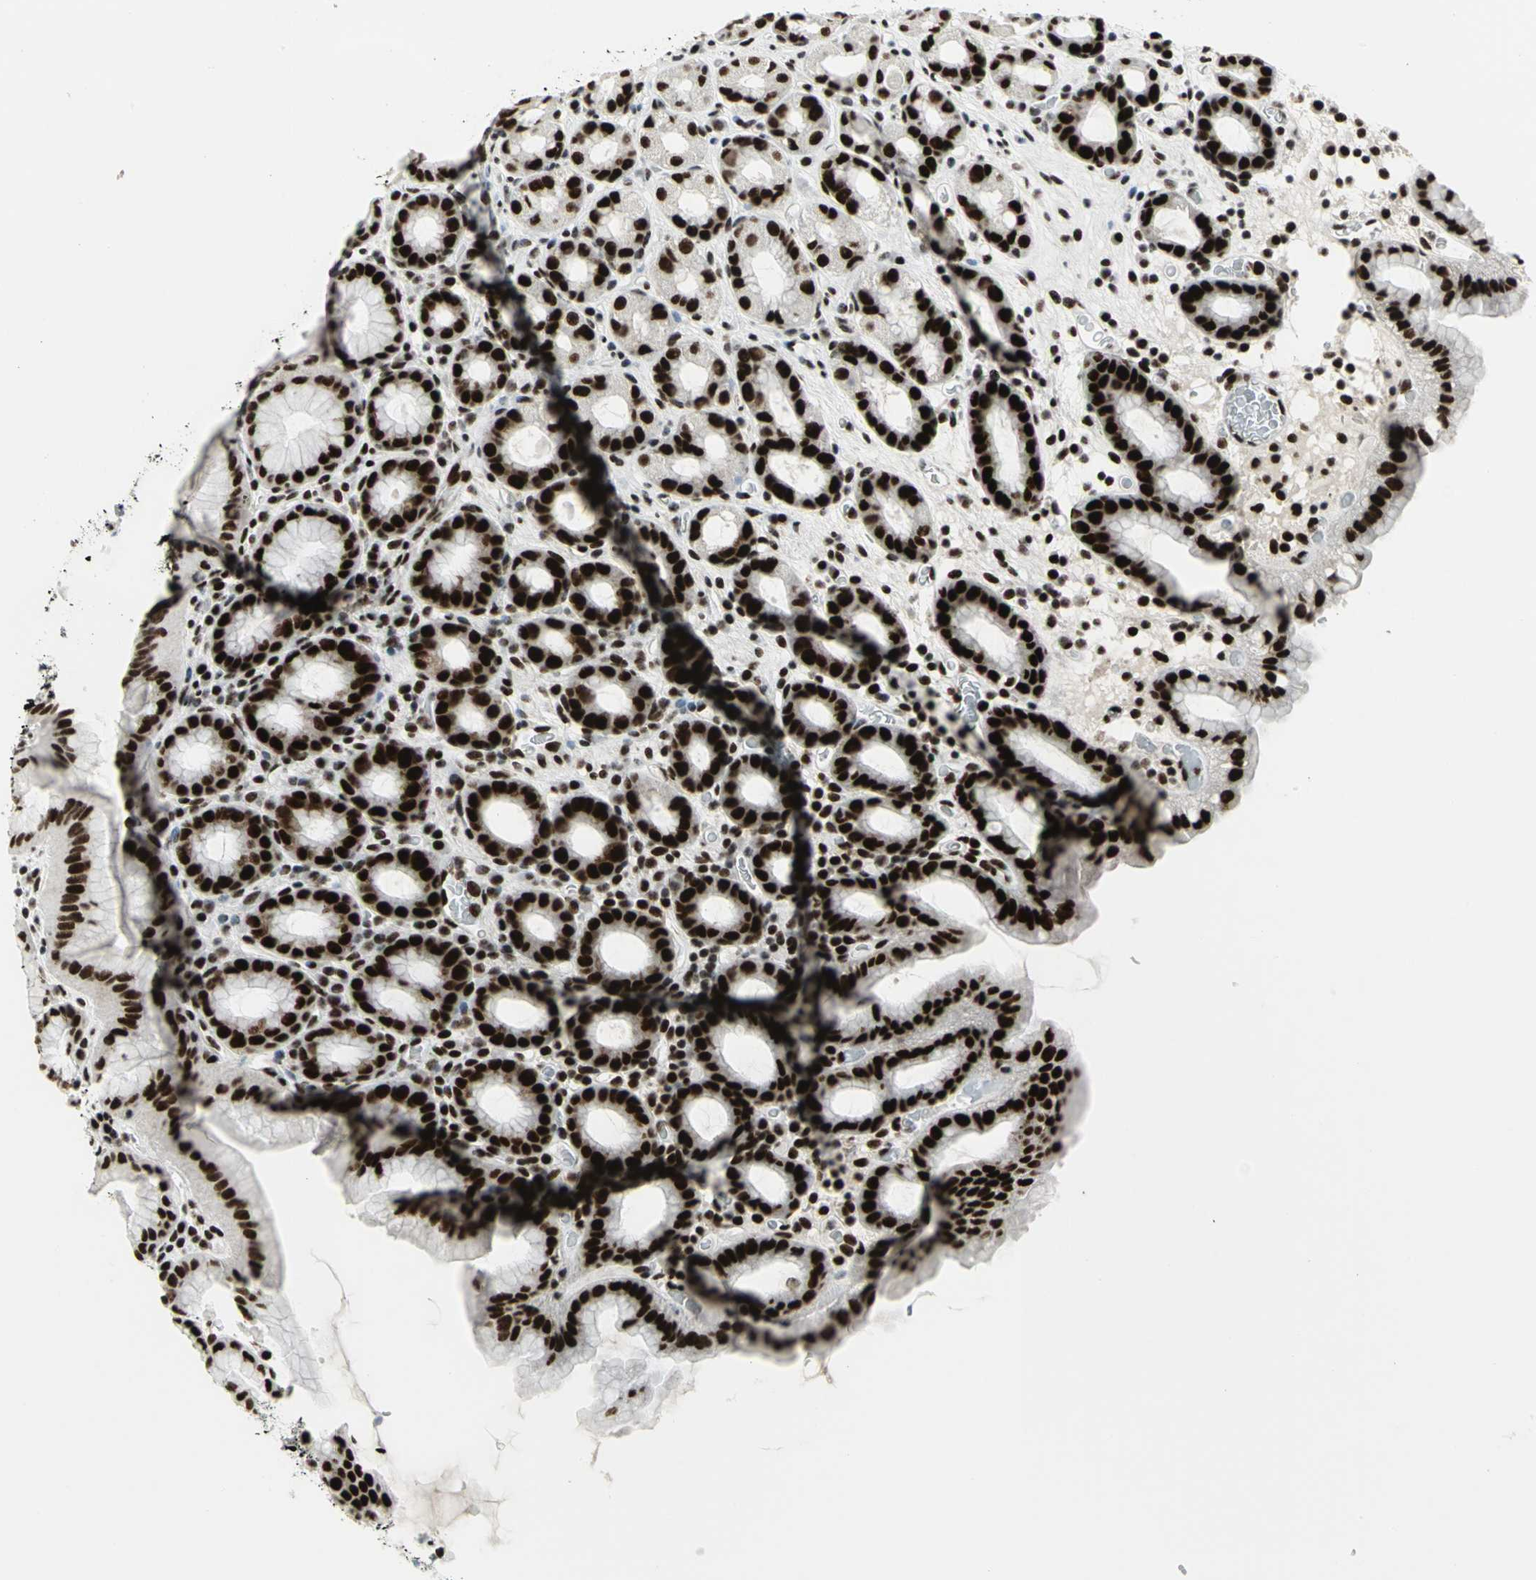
{"staining": {"intensity": "strong", "quantity": ">75%", "location": "nuclear"}, "tissue": "stomach", "cell_type": "Glandular cells", "image_type": "normal", "snomed": [{"axis": "morphology", "description": "Normal tissue, NOS"}, {"axis": "topography", "description": "Stomach, upper"}], "caption": "Immunohistochemistry histopathology image of benign stomach: human stomach stained using IHC shows high levels of strong protein expression localized specifically in the nuclear of glandular cells, appearing as a nuclear brown color.", "gene": "SMARCA4", "patient": {"sex": "male", "age": 68}}